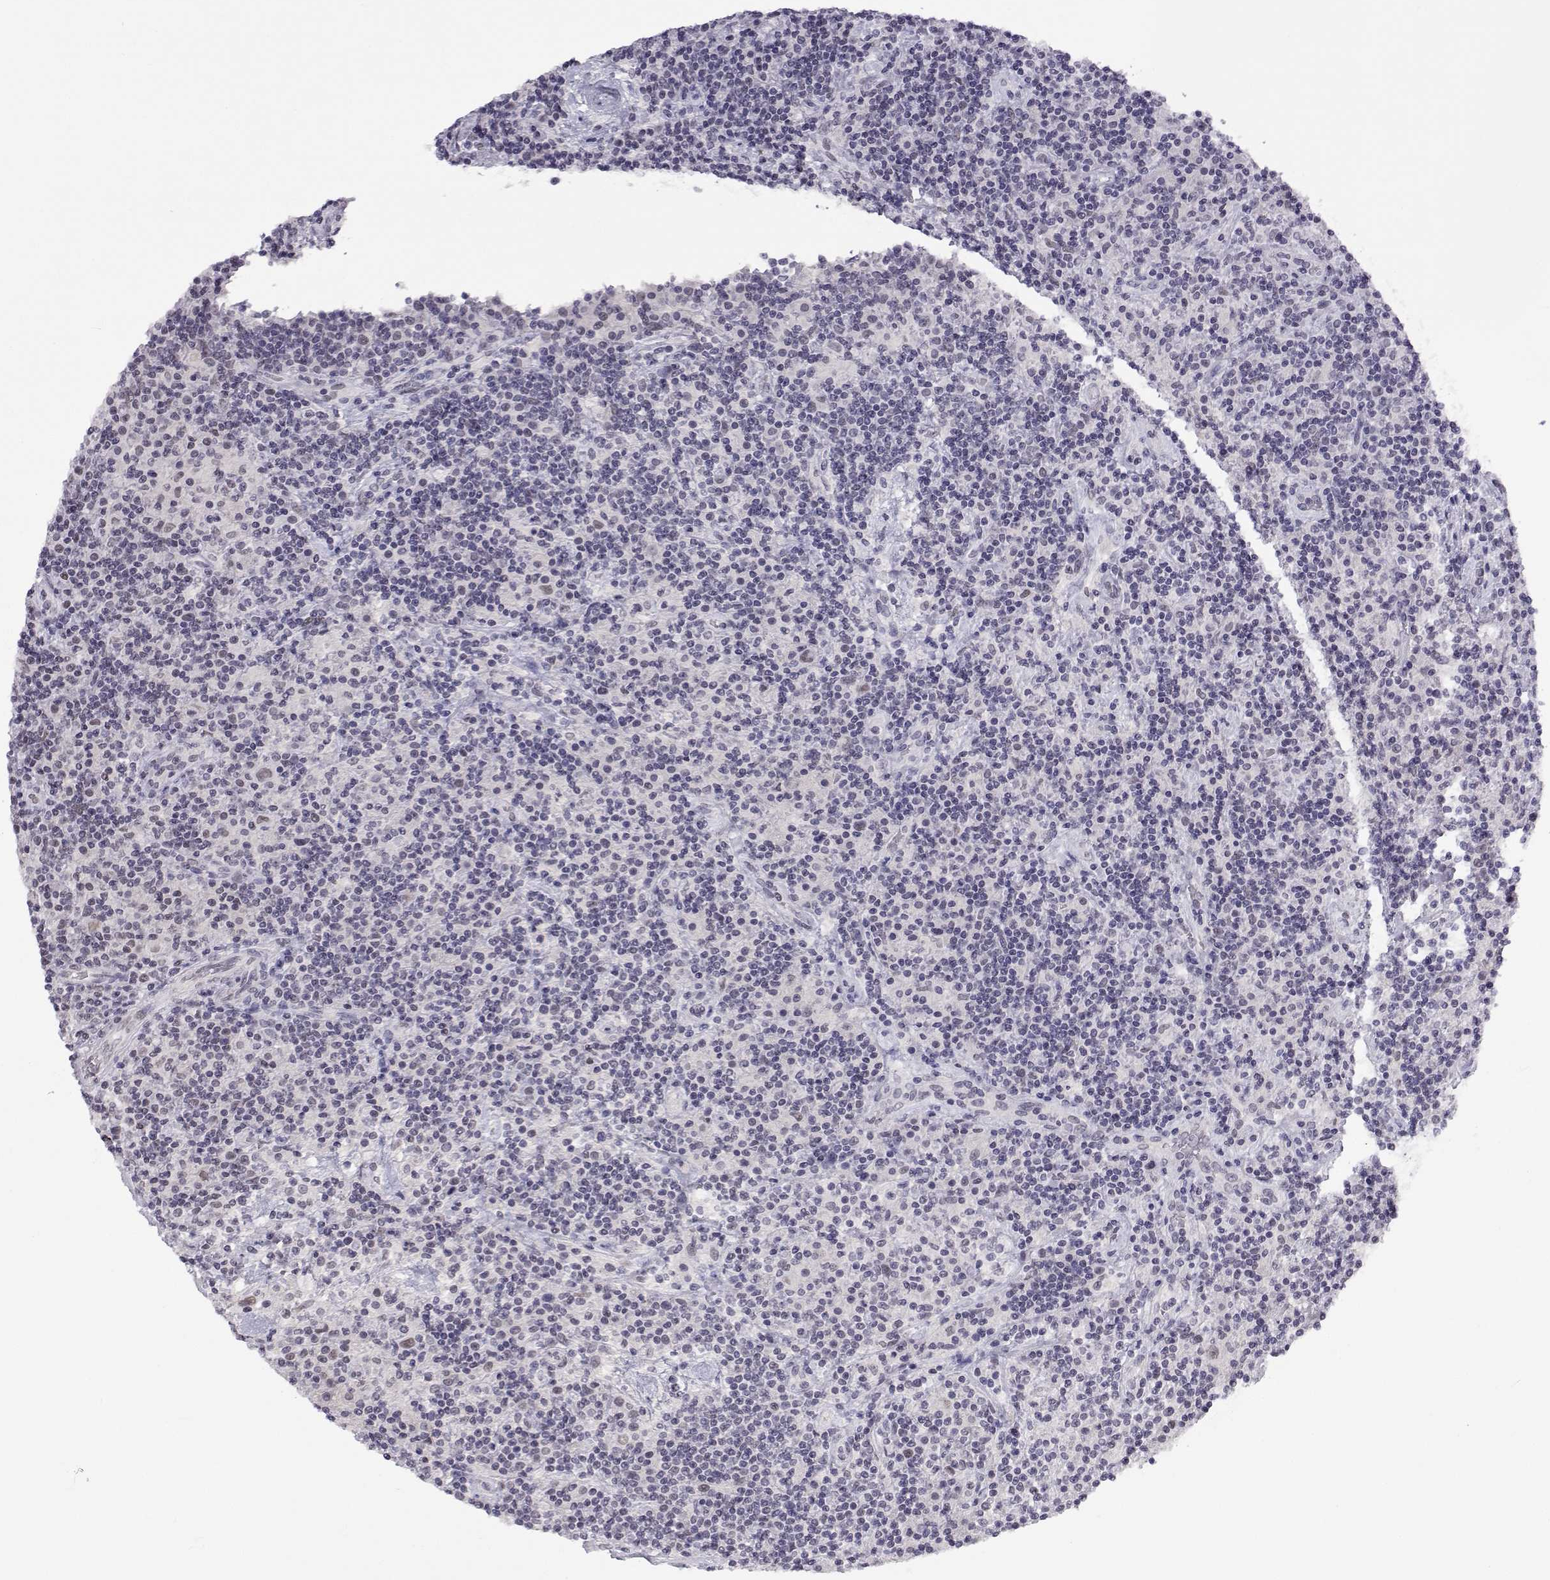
{"staining": {"intensity": "negative", "quantity": "none", "location": "none"}, "tissue": "lymphoma", "cell_type": "Tumor cells", "image_type": "cancer", "snomed": [{"axis": "morphology", "description": "Hodgkin's disease, NOS"}, {"axis": "topography", "description": "Lymph node"}], "caption": "High magnification brightfield microscopy of Hodgkin's disease stained with DAB (3,3'-diaminobenzidine) (brown) and counterstained with hematoxylin (blue): tumor cells show no significant expression. Nuclei are stained in blue.", "gene": "MED26", "patient": {"sex": "male", "age": 70}}